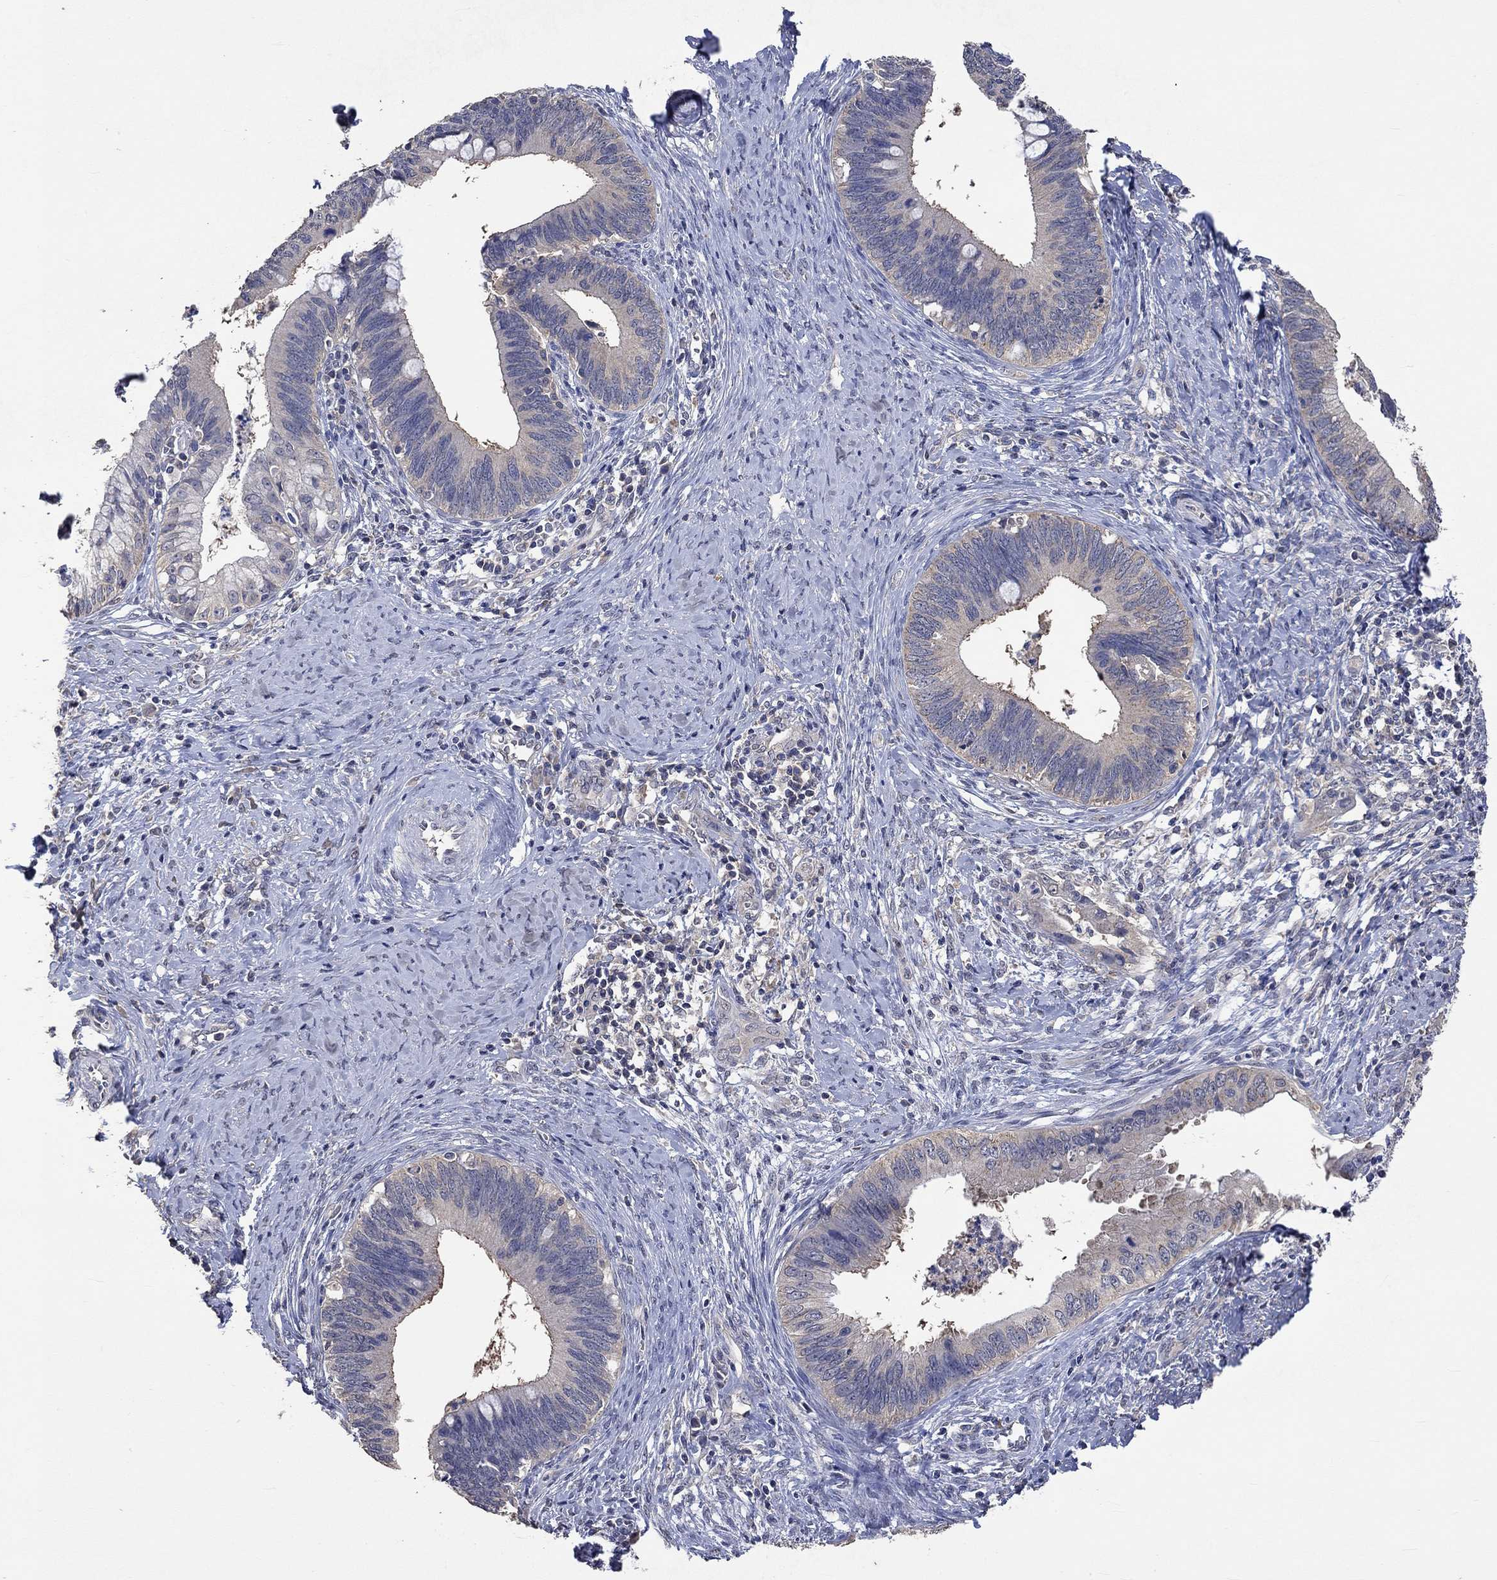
{"staining": {"intensity": "negative", "quantity": "none", "location": "none"}, "tissue": "cervical cancer", "cell_type": "Tumor cells", "image_type": "cancer", "snomed": [{"axis": "morphology", "description": "Adenocarcinoma, NOS"}, {"axis": "topography", "description": "Cervix"}], "caption": "Immunohistochemistry (IHC) of human cervical cancer (adenocarcinoma) reveals no expression in tumor cells. (Stains: DAB immunohistochemistry (IHC) with hematoxylin counter stain, Microscopy: brightfield microscopy at high magnification).", "gene": "PTPN20", "patient": {"sex": "female", "age": 42}}